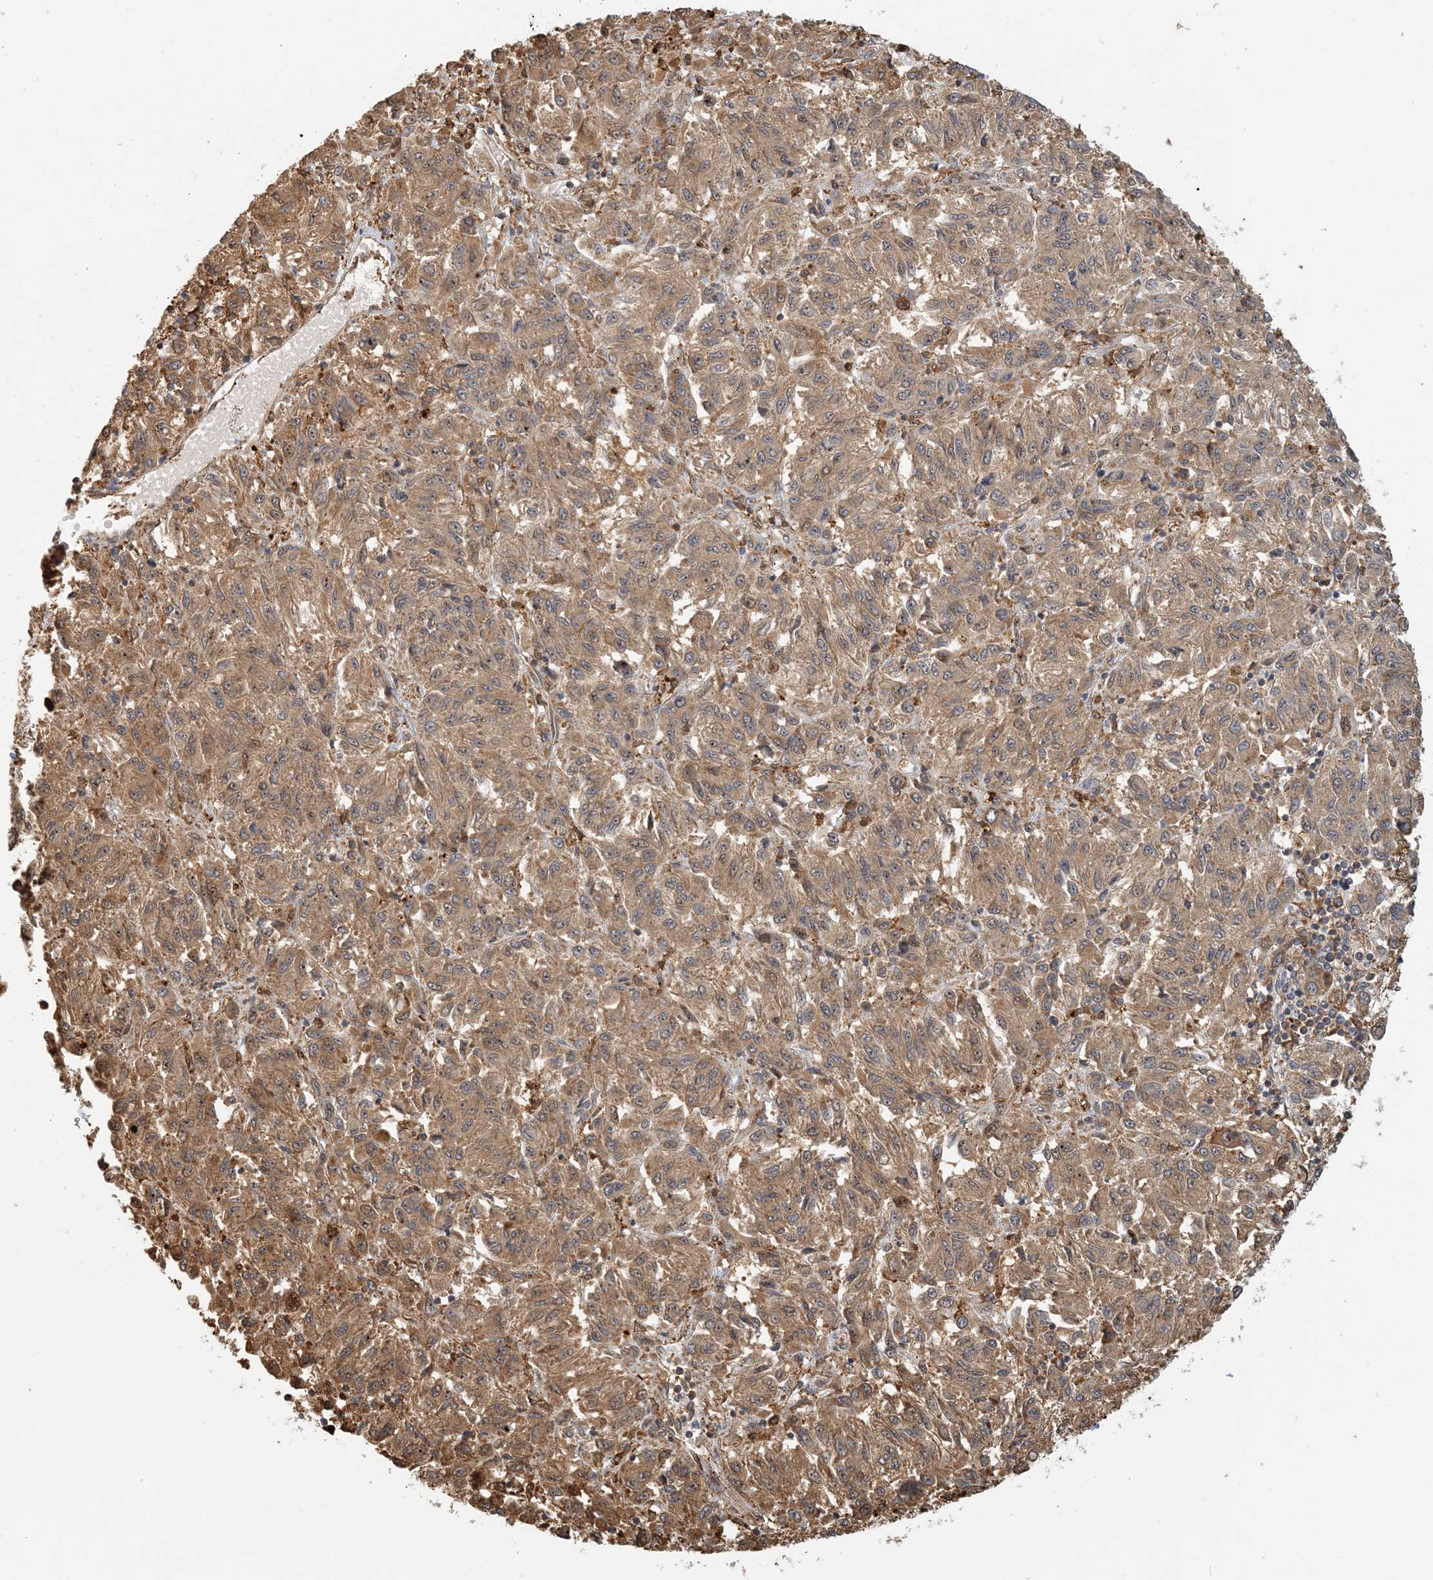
{"staining": {"intensity": "moderate", "quantity": ">75%", "location": "cytoplasmic/membranous"}, "tissue": "melanoma", "cell_type": "Tumor cells", "image_type": "cancer", "snomed": [{"axis": "morphology", "description": "Malignant melanoma, Metastatic site"}, {"axis": "topography", "description": "Lung"}], "caption": "Protein positivity by IHC demonstrates moderate cytoplasmic/membranous expression in approximately >75% of tumor cells in melanoma.", "gene": "HNMT", "patient": {"sex": "male", "age": 64}}